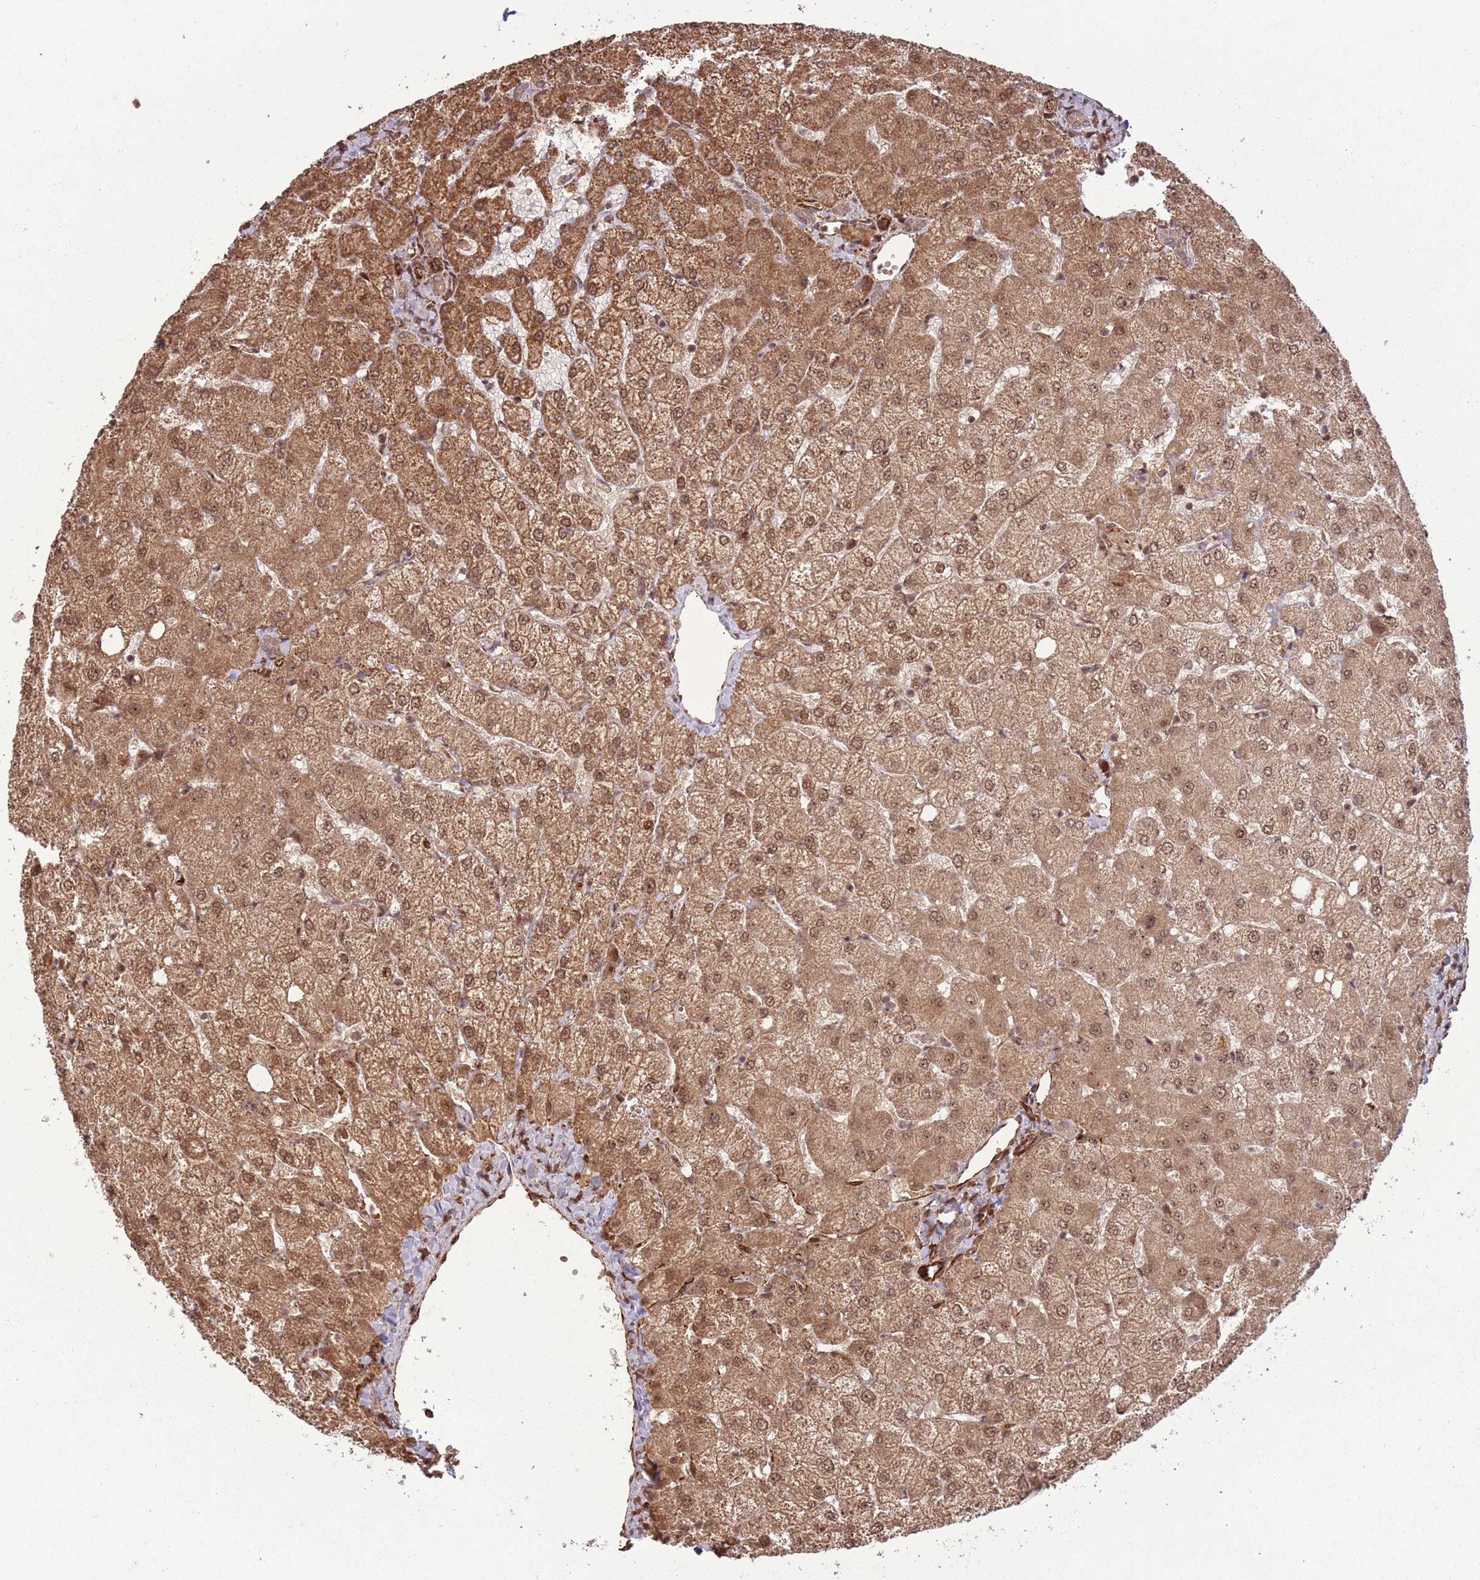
{"staining": {"intensity": "moderate", "quantity": ">75%", "location": "cytoplasmic/membranous,nuclear"}, "tissue": "liver", "cell_type": "Cholangiocytes", "image_type": "normal", "snomed": [{"axis": "morphology", "description": "Normal tissue, NOS"}, {"axis": "topography", "description": "Liver"}], "caption": "Protein staining exhibits moderate cytoplasmic/membranous,nuclear expression in about >75% of cholangiocytes in unremarkable liver.", "gene": "ADAMTS3", "patient": {"sex": "female", "age": 54}}